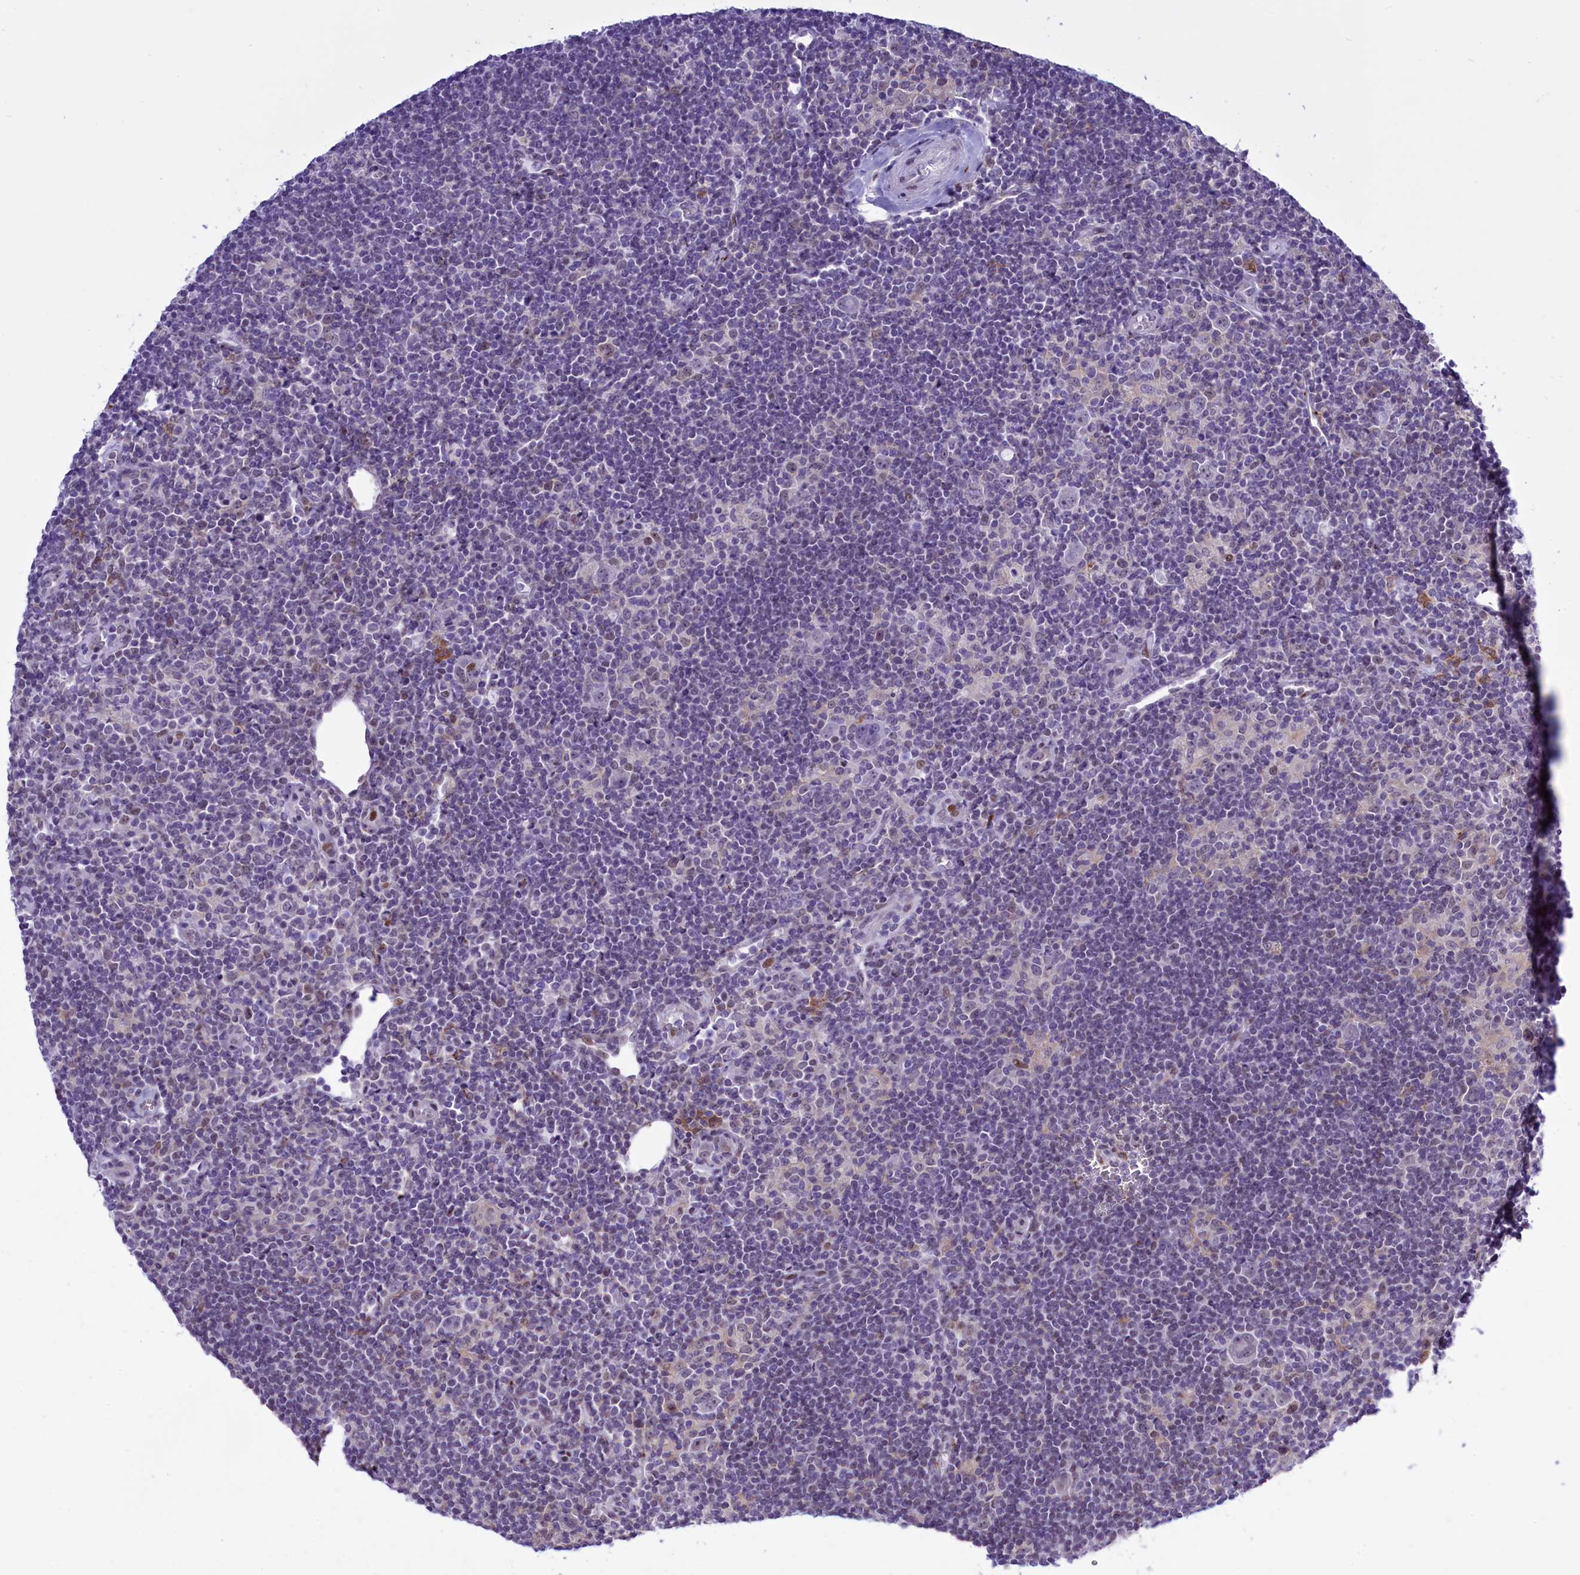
{"staining": {"intensity": "negative", "quantity": "none", "location": "none"}, "tissue": "lymphoma", "cell_type": "Tumor cells", "image_type": "cancer", "snomed": [{"axis": "morphology", "description": "Hodgkin's disease, NOS"}, {"axis": "topography", "description": "Lymph node"}], "caption": "IHC micrograph of human Hodgkin's disease stained for a protein (brown), which shows no expression in tumor cells.", "gene": "RPS6KB1", "patient": {"sex": "female", "age": 57}}